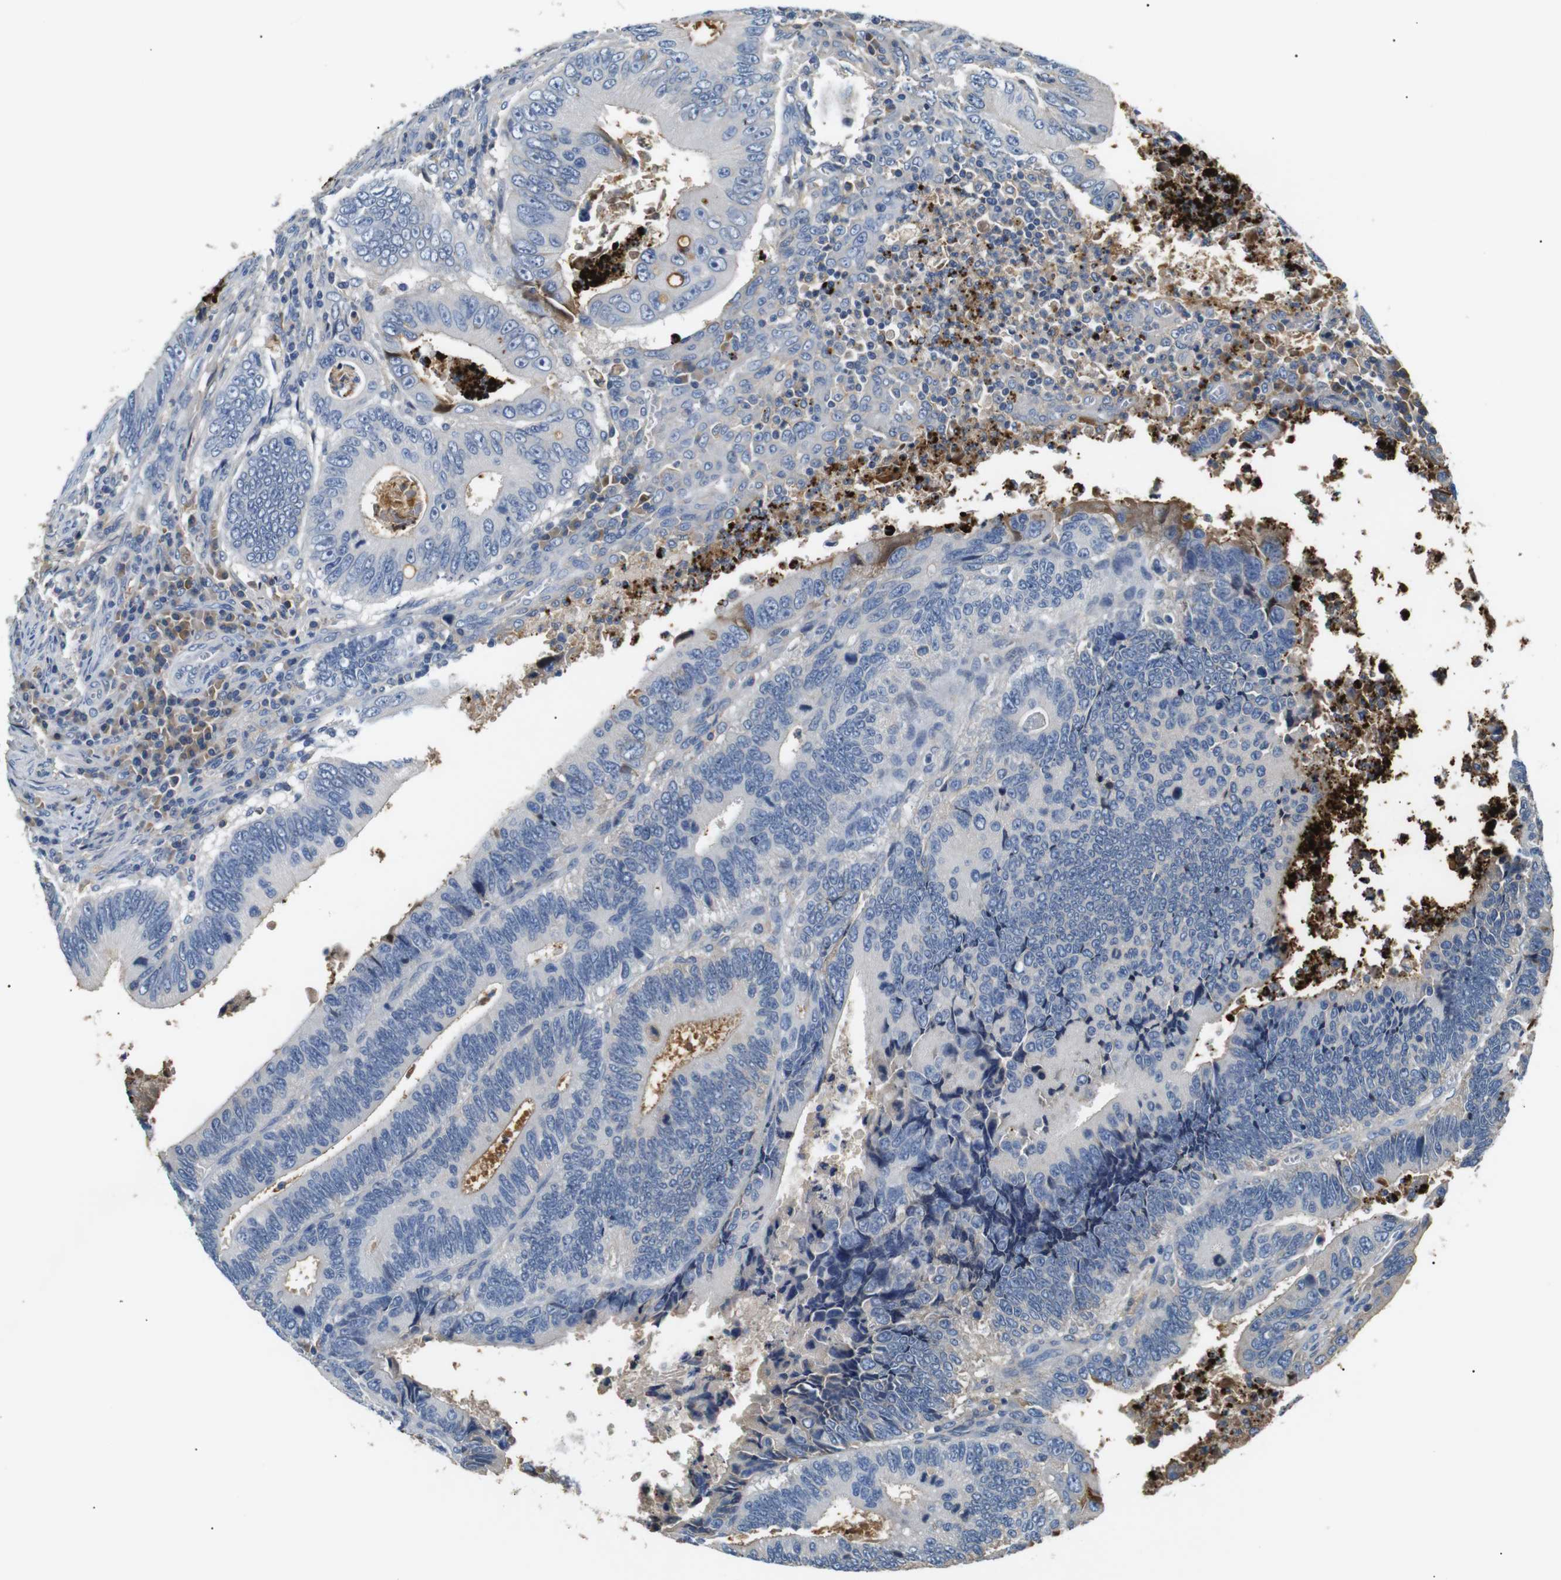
{"staining": {"intensity": "negative", "quantity": "none", "location": "none"}, "tissue": "colorectal cancer", "cell_type": "Tumor cells", "image_type": "cancer", "snomed": [{"axis": "morphology", "description": "Inflammation, NOS"}, {"axis": "morphology", "description": "Adenocarcinoma, NOS"}, {"axis": "topography", "description": "Colon"}], "caption": "Immunohistochemistry (IHC) image of neoplastic tissue: human colorectal cancer stained with DAB reveals no significant protein expression in tumor cells.", "gene": "LHCGR", "patient": {"sex": "male", "age": 72}}